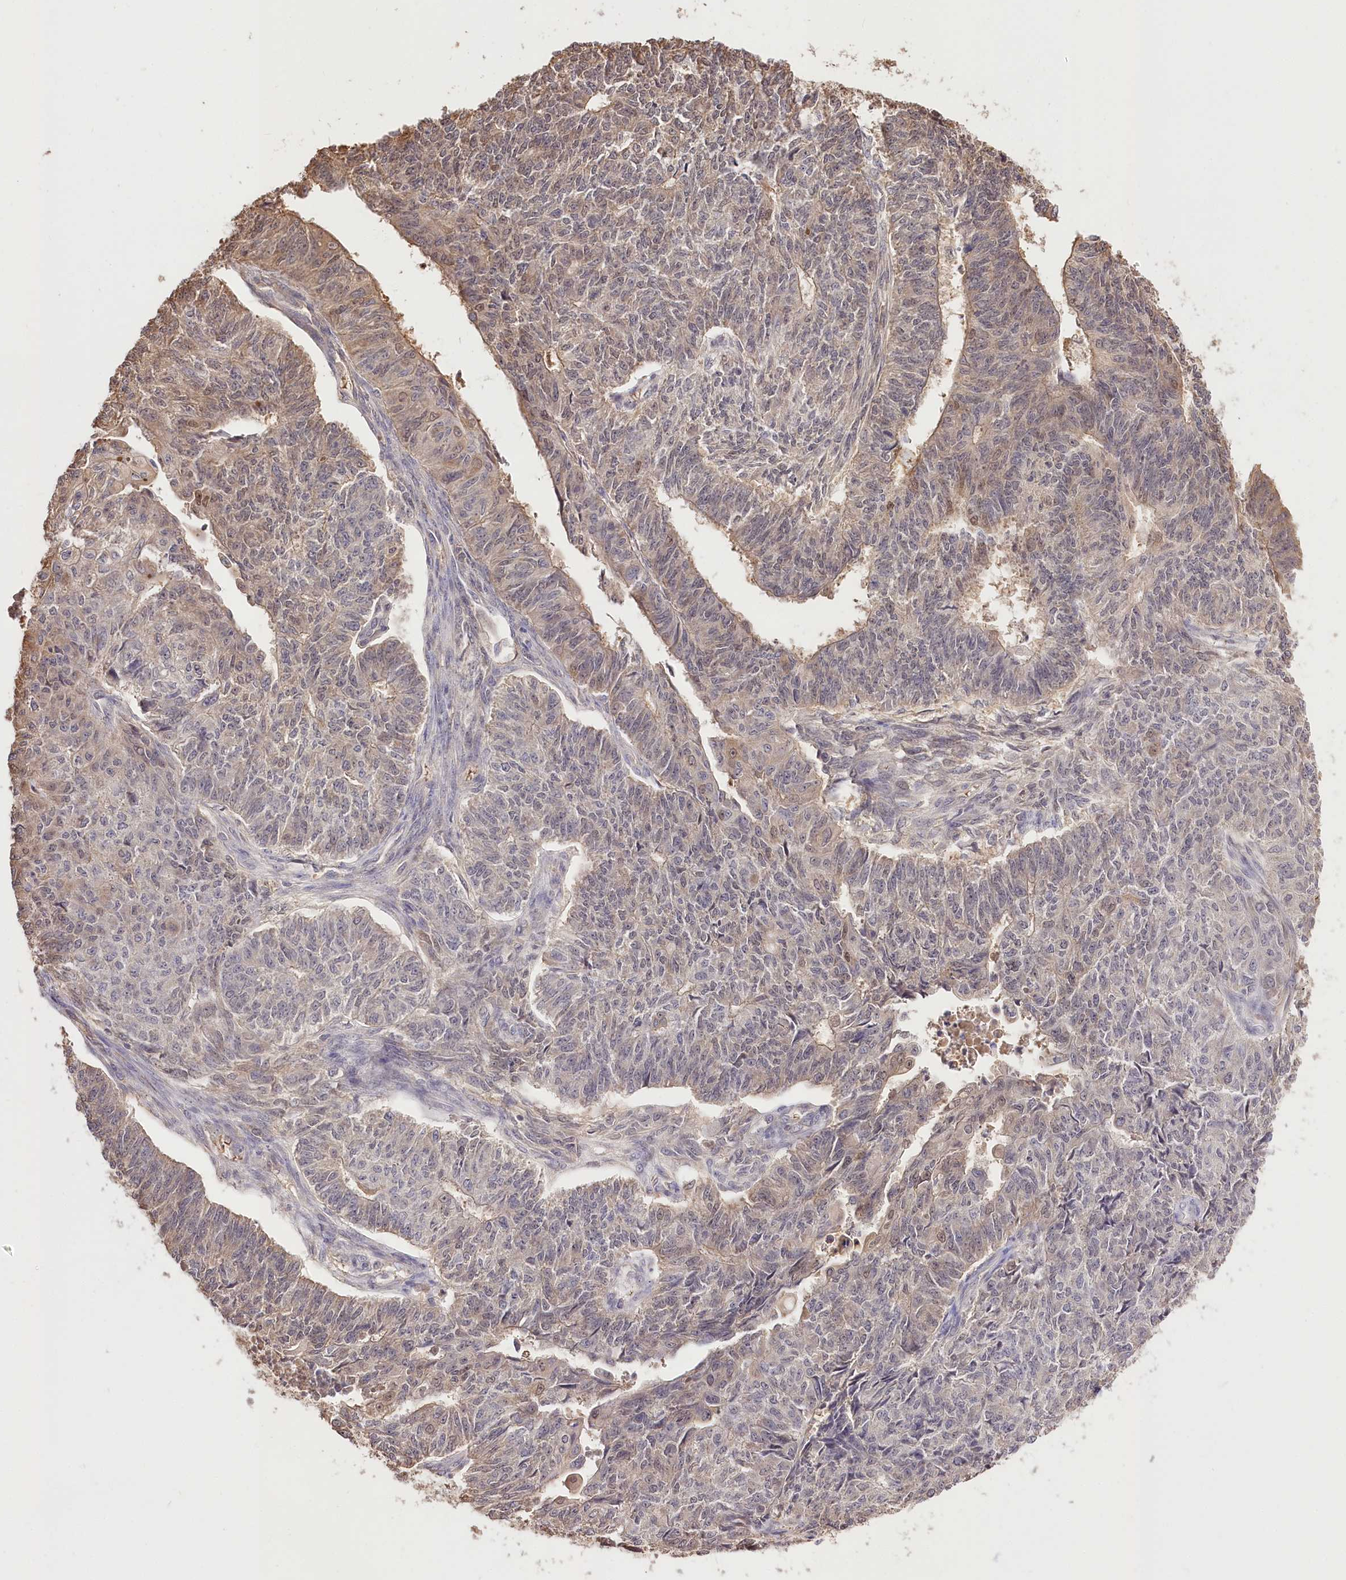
{"staining": {"intensity": "weak", "quantity": "25%-75%", "location": "cytoplasmic/membranous"}, "tissue": "endometrial cancer", "cell_type": "Tumor cells", "image_type": "cancer", "snomed": [{"axis": "morphology", "description": "Adenocarcinoma, NOS"}, {"axis": "topography", "description": "Endometrium"}], "caption": "The photomicrograph exhibits immunohistochemical staining of endometrial adenocarcinoma. There is weak cytoplasmic/membranous expression is seen in approximately 25%-75% of tumor cells.", "gene": "R3HDM2", "patient": {"sex": "female", "age": 32}}